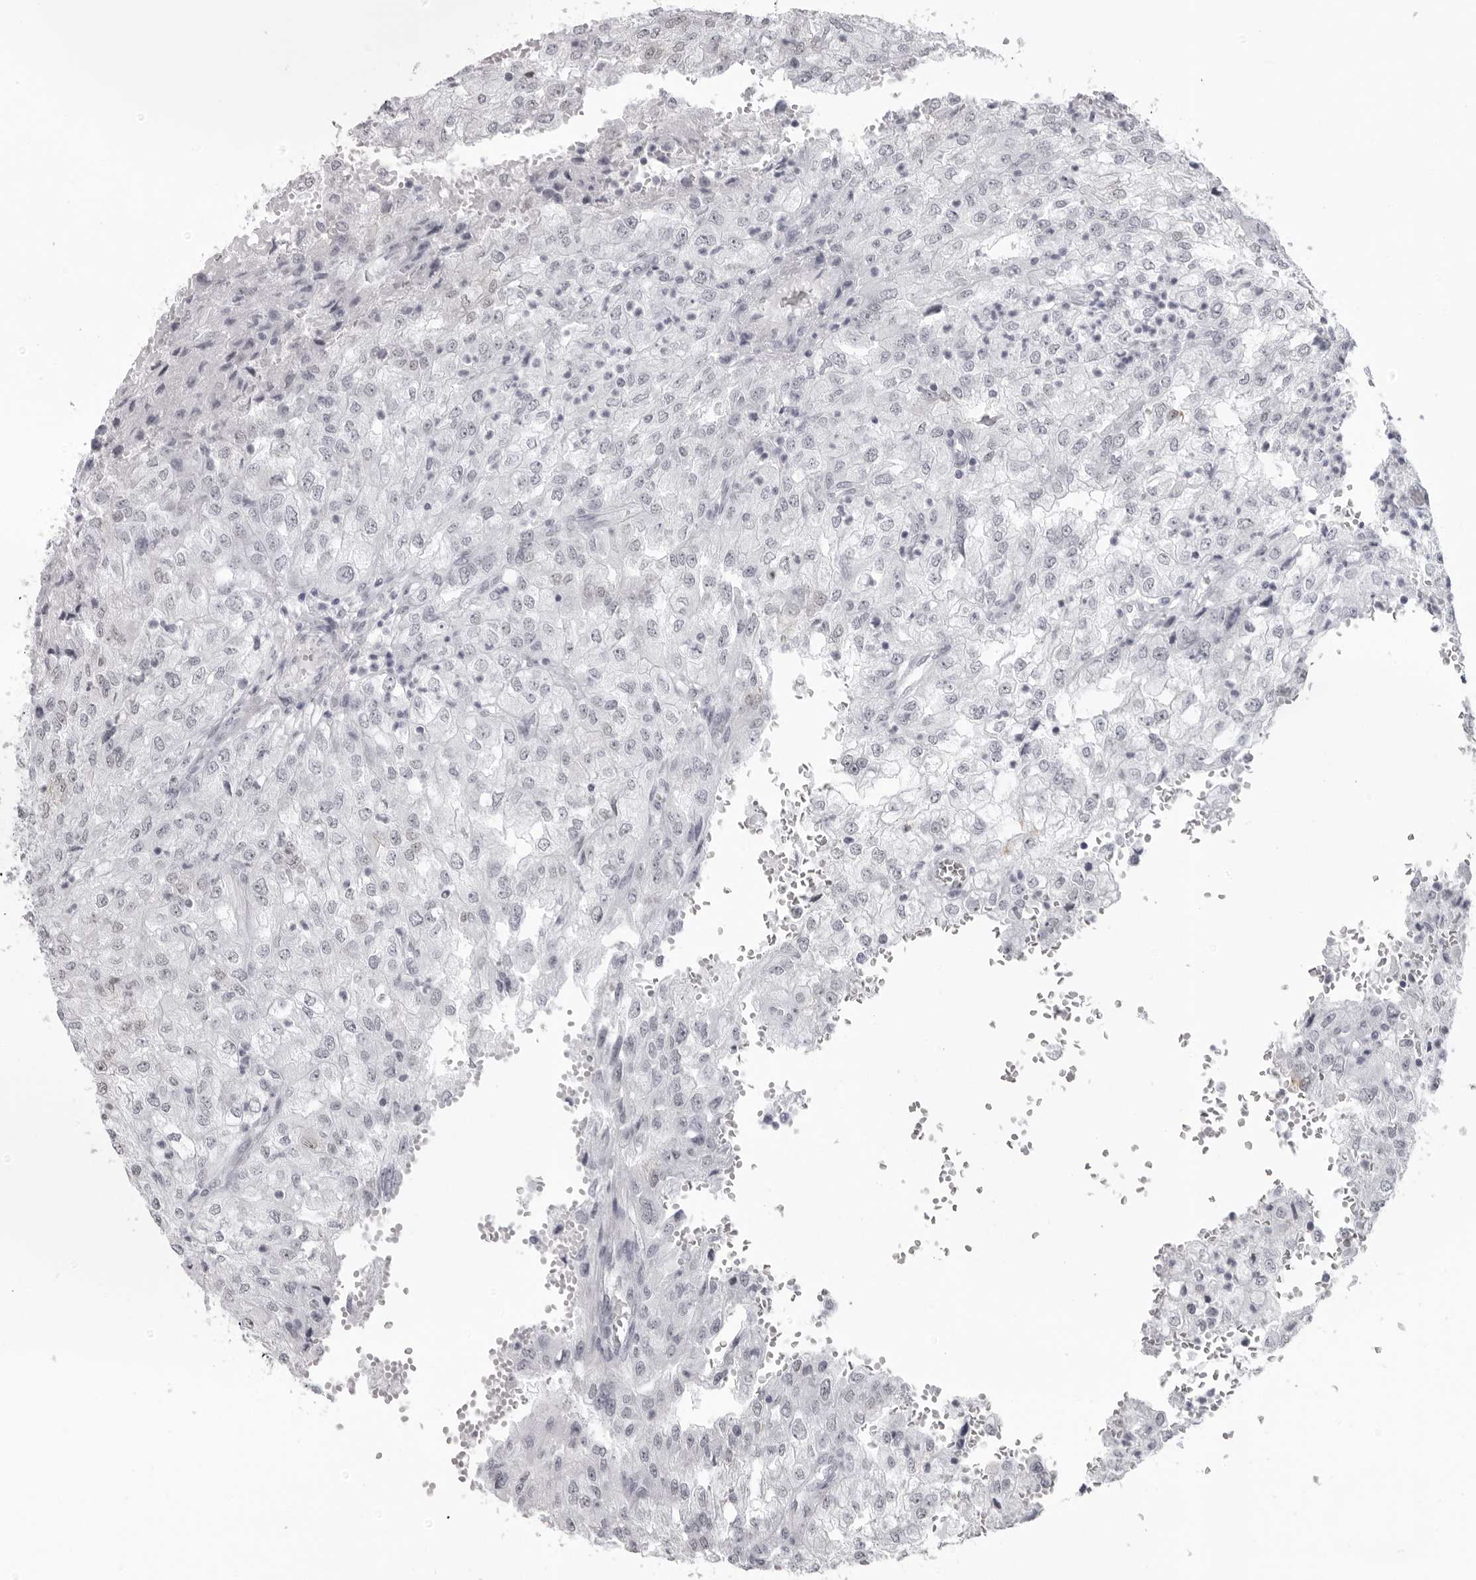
{"staining": {"intensity": "negative", "quantity": "none", "location": "none"}, "tissue": "renal cancer", "cell_type": "Tumor cells", "image_type": "cancer", "snomed": [{"axis": "morphology", "description": "Adenocarcinoma, NOS"}, {"axis": "topography", "description": "Kidney"}], "caption": "Human renal cancer (adenocarcinoma) stained for a protein using IHC displays no expression in tumor cells.", "gene": "ESPN", "patient": {"sex": "female", "age": 54}}